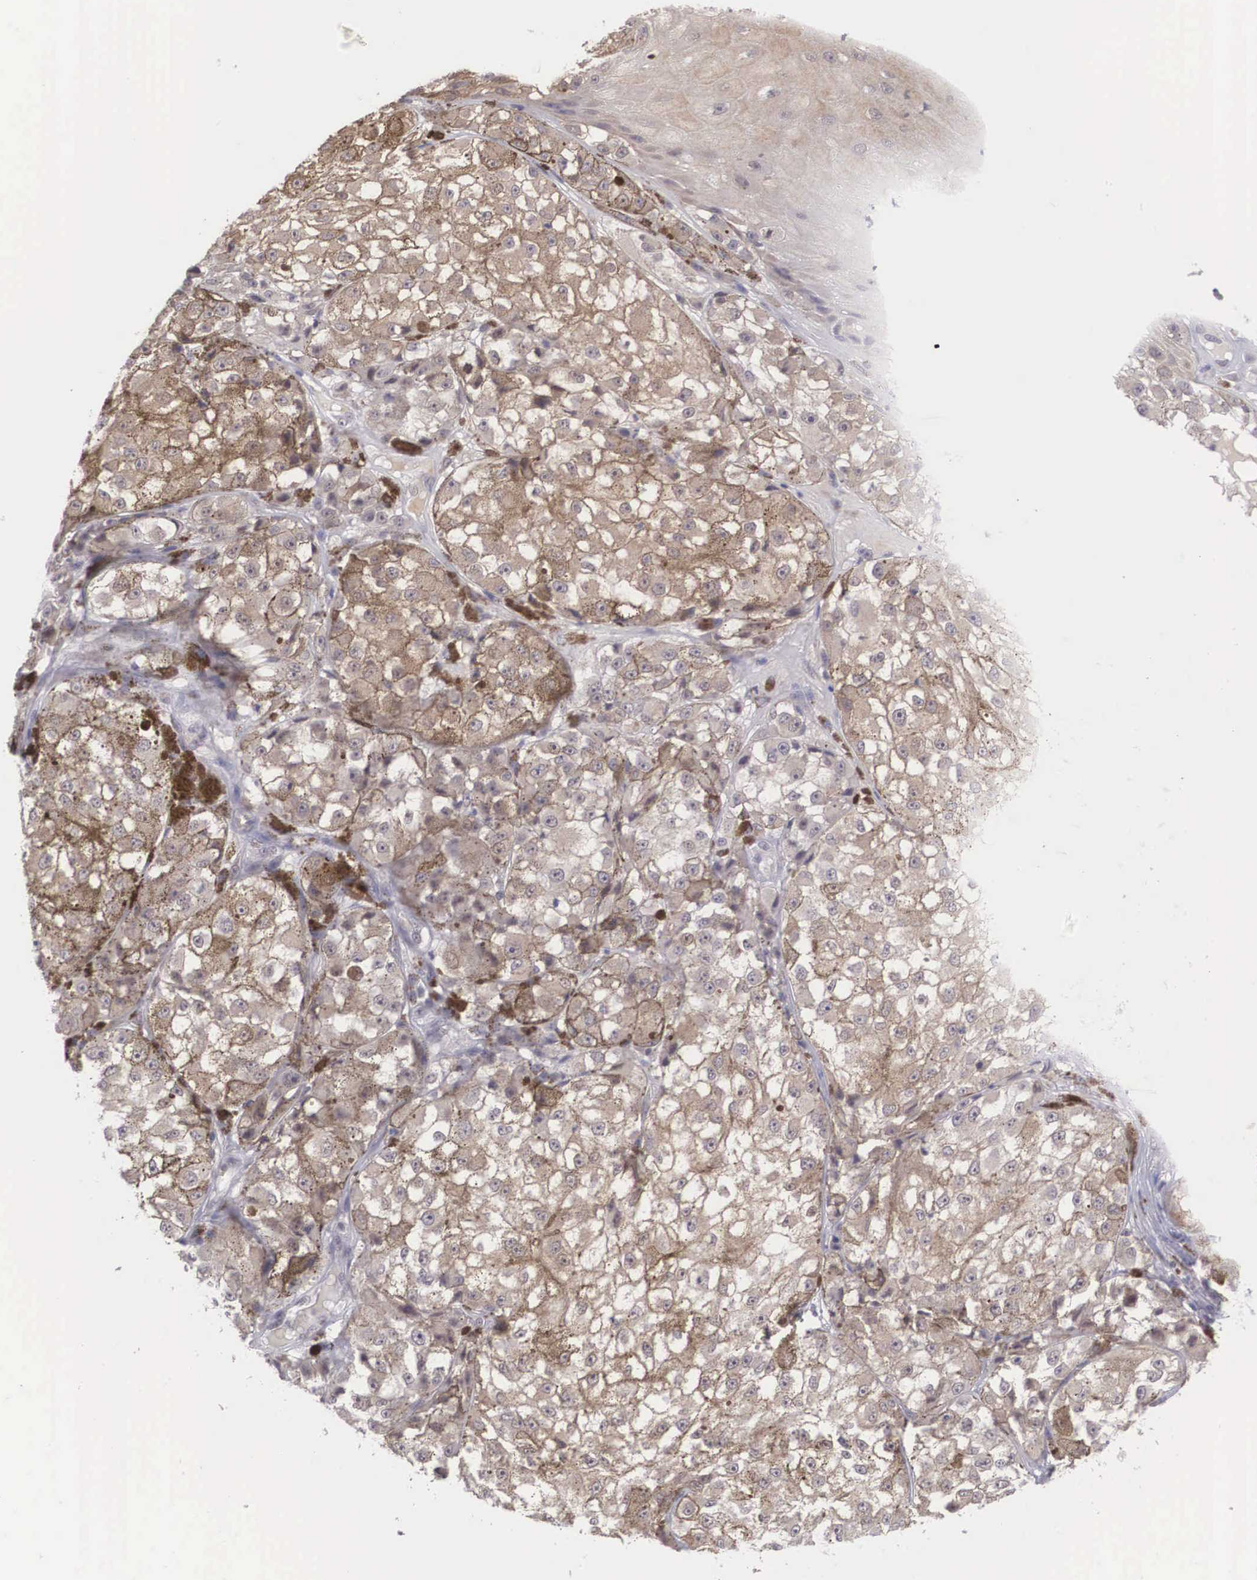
{"staining": {"intensity": "negative", "quantity": "none", "location": "none"}, "tissue": "melanoma", "cell_type": "Tumor cells", "image_type": "cancer", "snomed": [{"axis": "morphology", "description": "Malignant melanoma, NOS"}, {"axis": "topography", "description": "Skin"}], "caption": "Immunohistochemistry micrograph of neoplastic tissue: melanoma stained with DAB (3,3'-diaminobenzidine) displays no significant protein expression in tumor cells.", "gene": "NINL", "patient": {"sex": "male", "age": 67}}